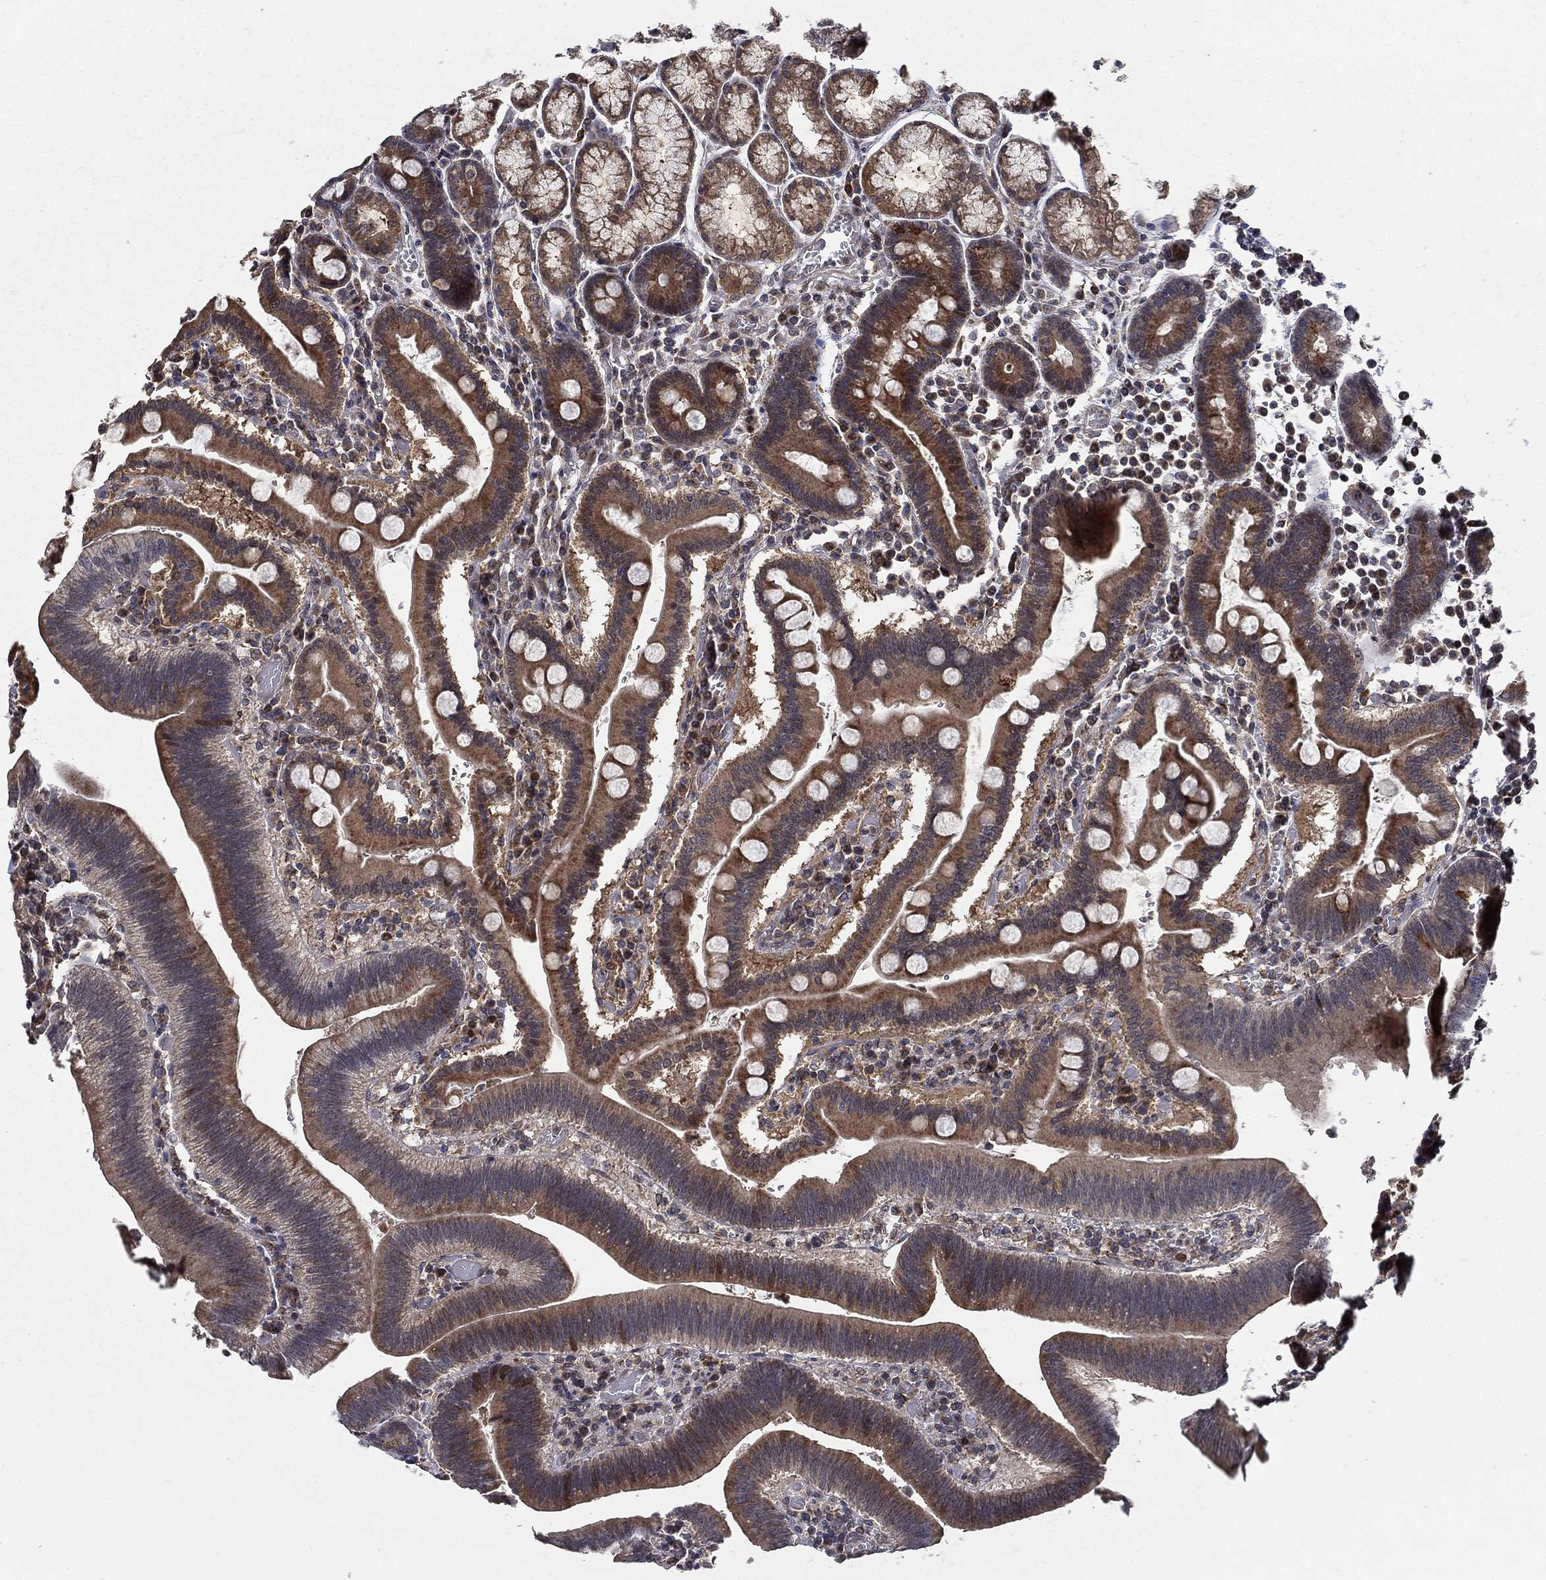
{"staining": {"intensity": "strong", "quantity": ">75%", "location": "cytoplasmic/membranous"}, "tissue": "duodenum", "cell_type": "Glandular cells", "image_type": "normal", "snomed": [{"axis": "morphology", "description": "Normal tissue, NOS"}, {"axis": "topography", "description": "Duodenum"}], "caption": "This histopathology image shows unremarkable duodenum stained with IHC to label a protein in brown. The cytoplasmic/membranous of glandular cells show strong positivity for the protein. Nuclei are counter-stained blue.", "gene": "ZNF594", "patient": {"sex": "female", "age": 62}}